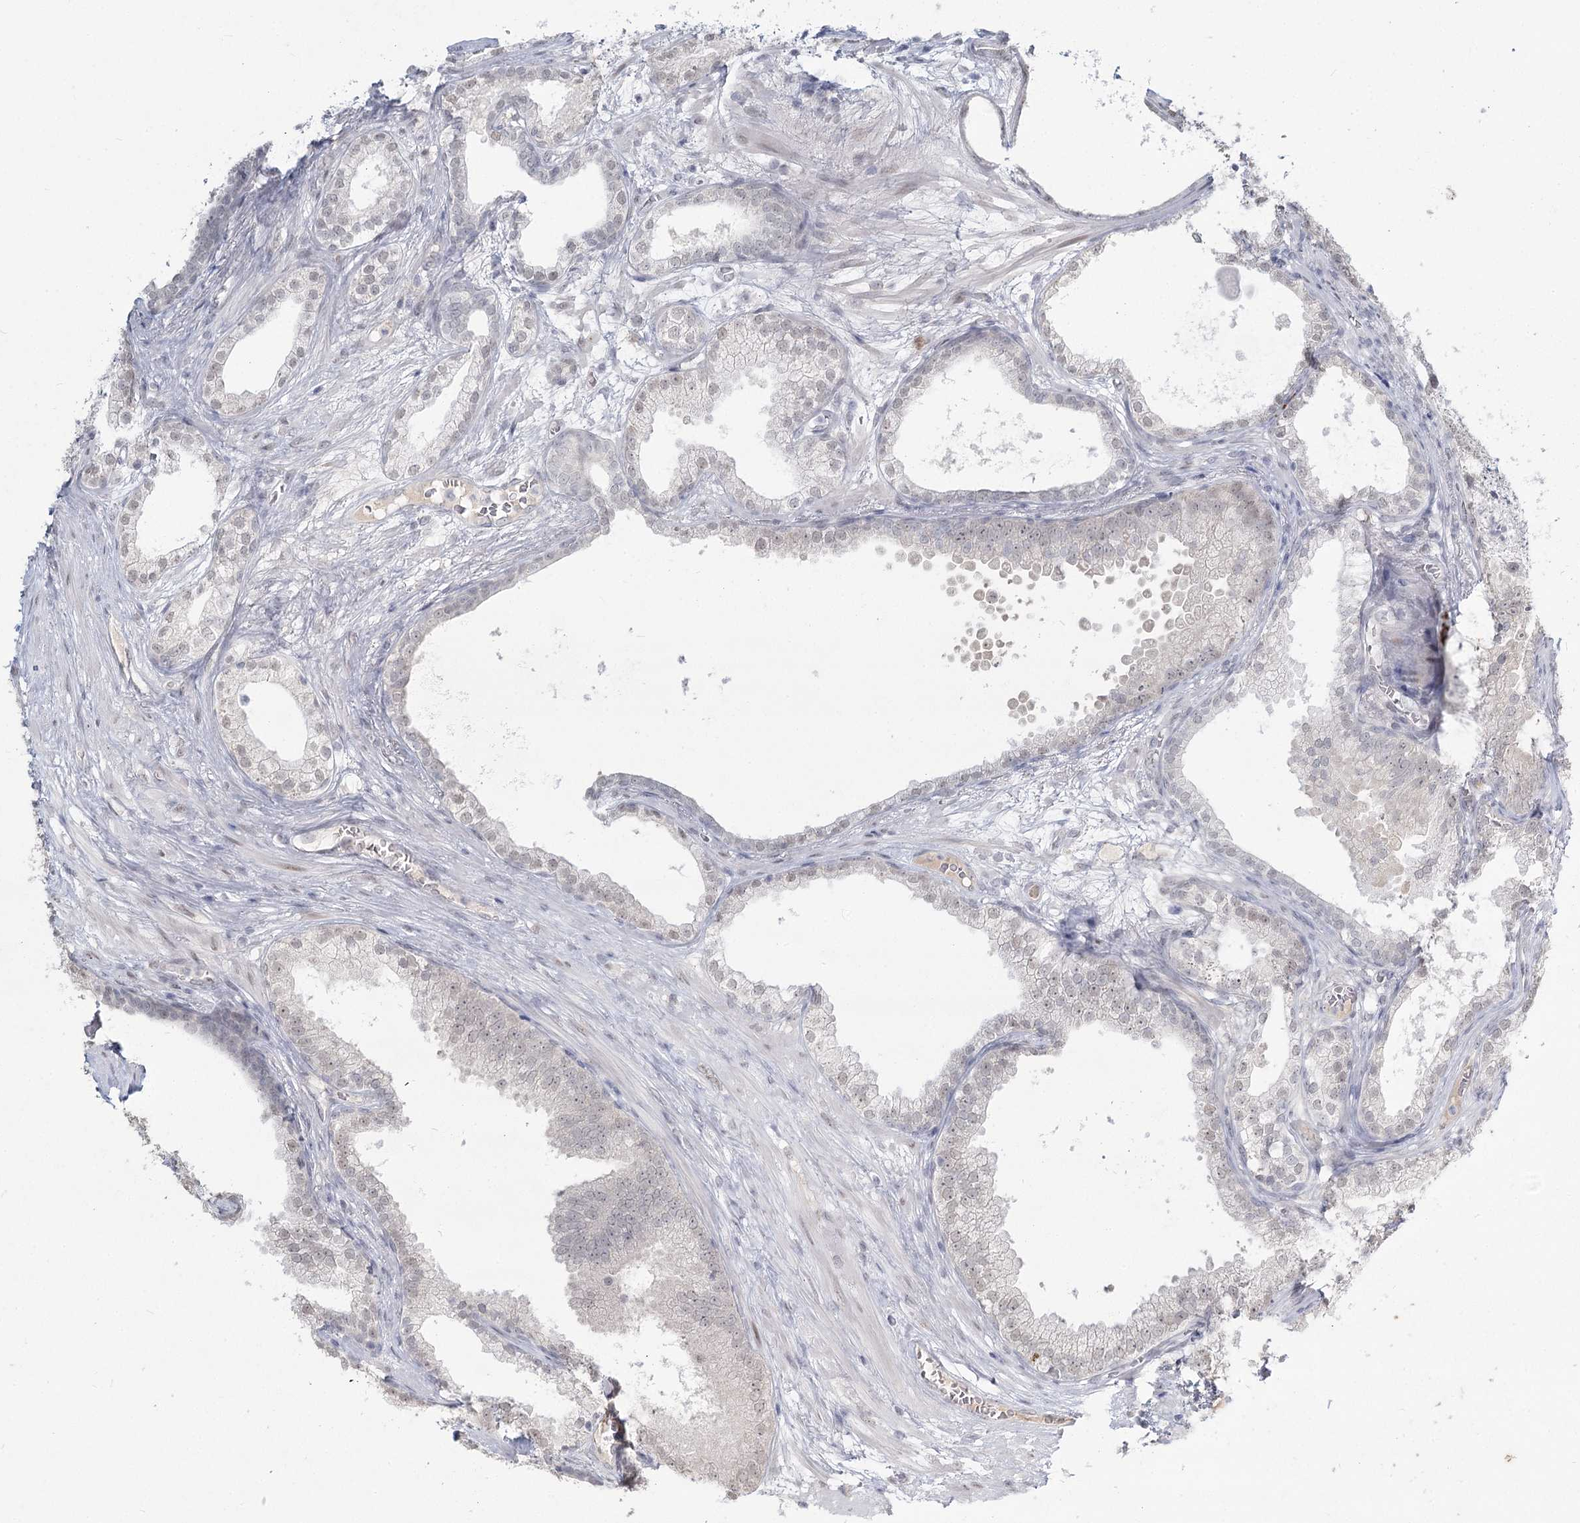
{"staining": {"intensity": "negative", "quantity": "none", "location": "none"}, "tissue": "prostate cancer", "cell_type": "Tumor cells", "image_type": "cancer", "snomed": [{"axis": "morphology", "description": "Adenocarcinoma, High grade"}, {"axis": "topography", "description": "Prostate"}], "caption": "High magnification brightfield microscopy of prostate cancer stained with DAB (3,3'-diaminobenzidine) (brown) and counterstained with hematoxylin (blue): tumor cells show no significant positivity.", "gene": "LY6G5C", "patient": {"sex": "male", "age": 69}}